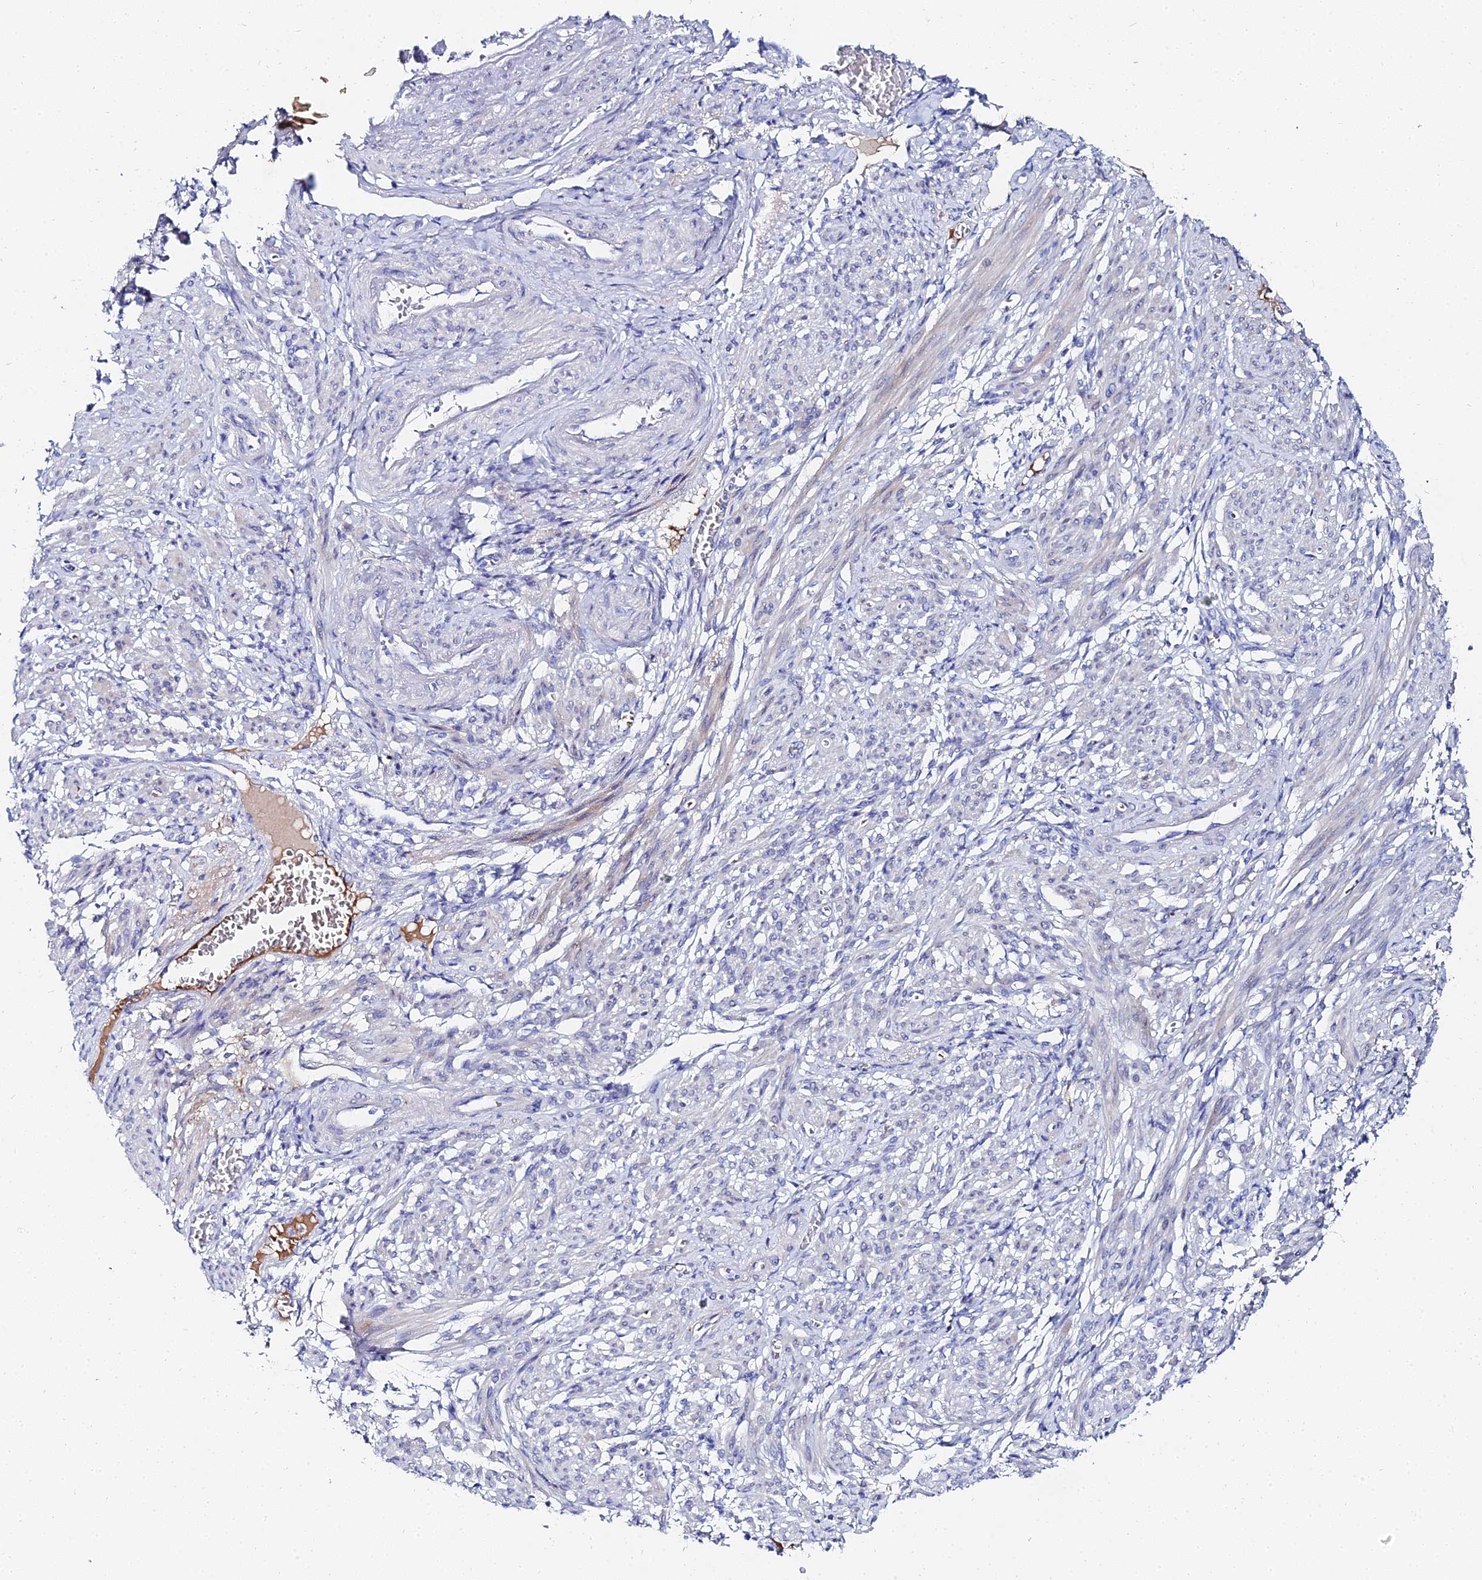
{"staining": {"intensity": "negative", "quantity": "none", "location": "none"}, "tissue": "smooth muscle", "cell_type": "Smooth muscle cells", "image_type": "normal", "snomed": [{"axis": "morphology", "description": "Normal tissue, NOS"}, {"axis": "topography", "description": "Smooth muscle"}], "caption": "A histopathology image of smooth muscle stained for a protein demonstrates no brown staining in smooth muscle cells.", "gene": "KRT17", "patient": {"sex": "female", "age": 39}}